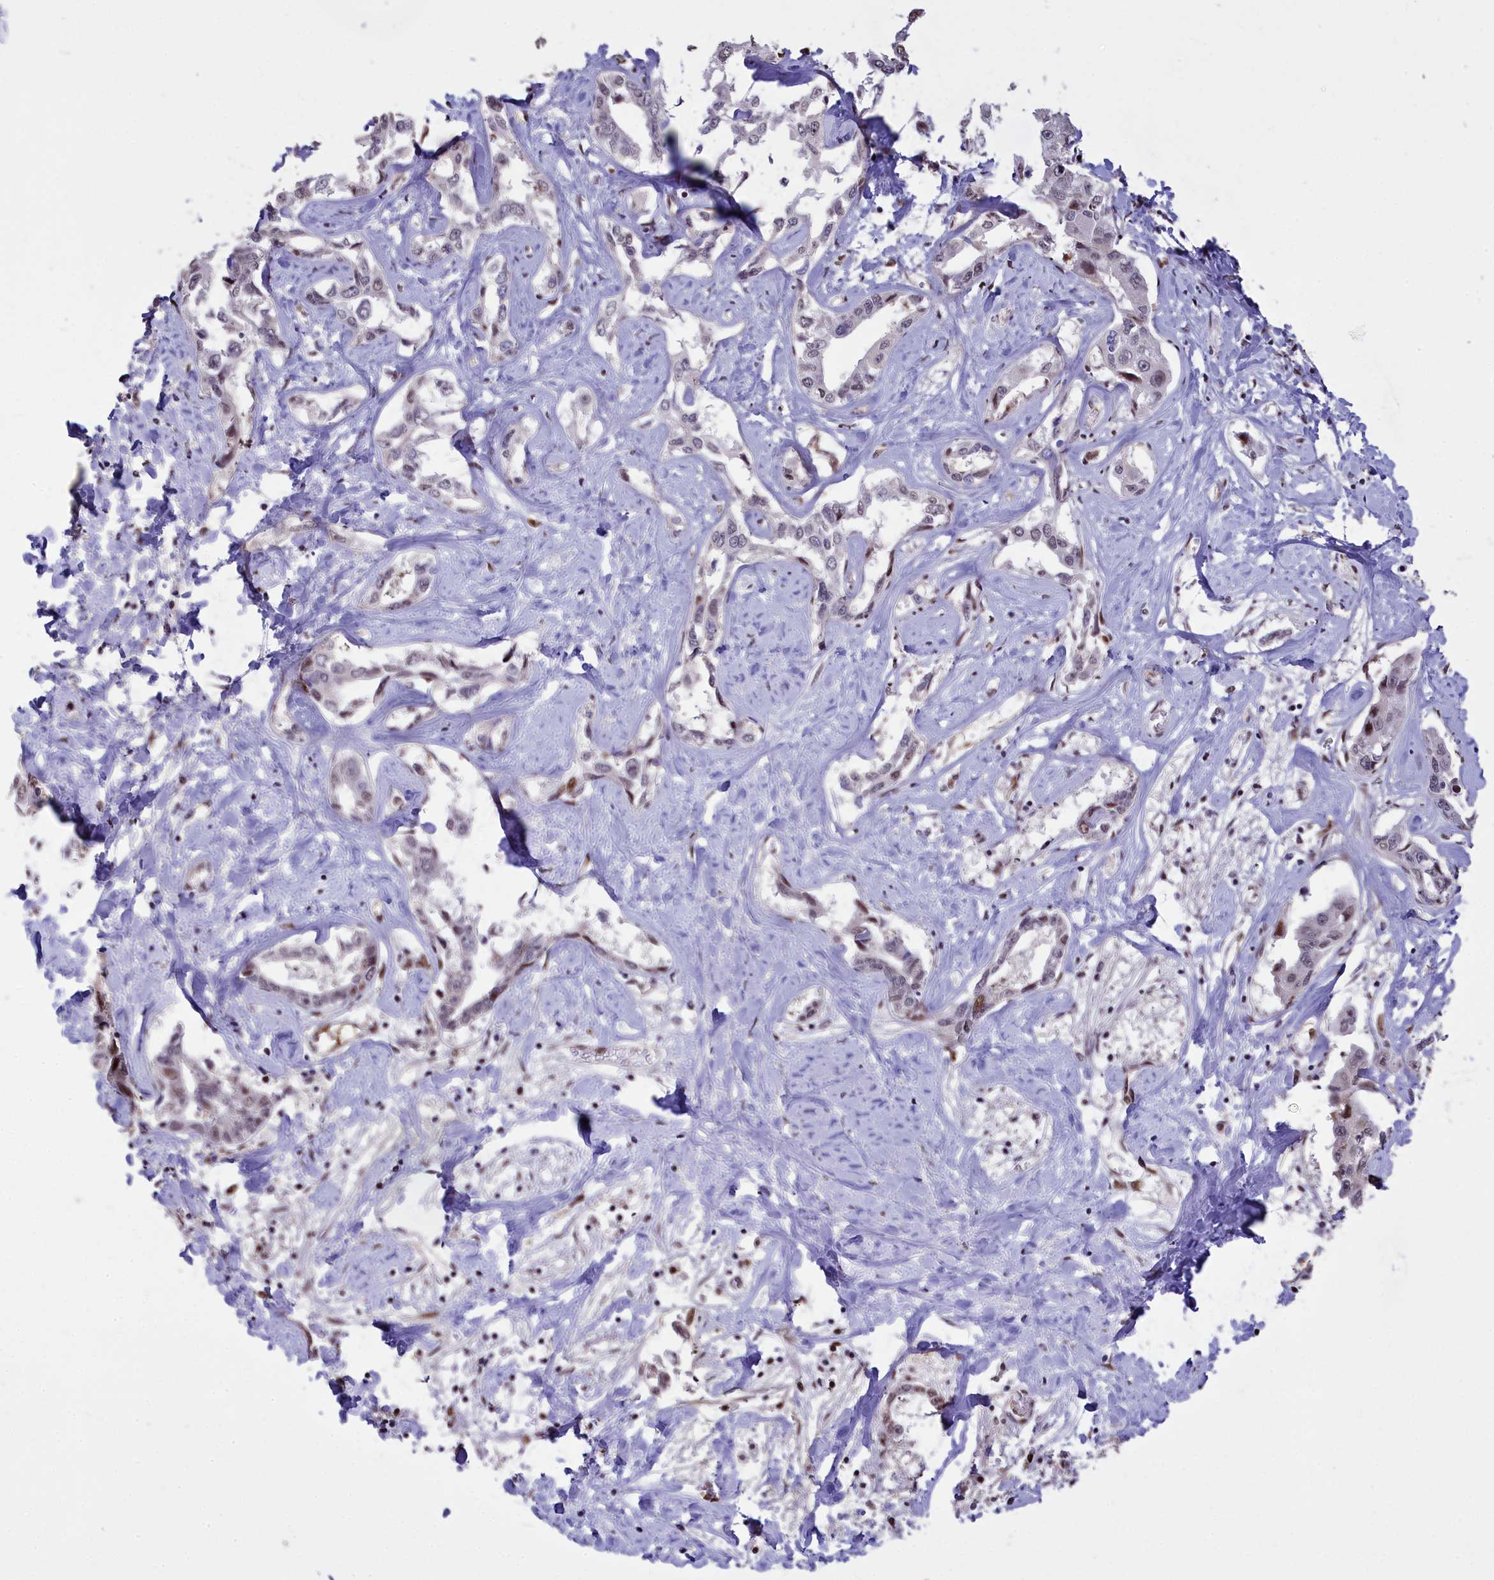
{"staining": {"intensity": "weak", "quantity": "<25%", "location": "nuclear"}, "tissue": "liver cancer", "cell_type": "Tumor cells", "image_type": "cancer", "snomed": [{"axis": "morphology", "description": "Cholangiocarcinoma"}, {"axis": "topography", "description": "Liver"}], "caption": "Protein analysis of cholangiocarcinoma (liver) demonstrates no significant expression in tumor cells. (Brightfield microscopy of DAB immunohistochemistry at high magnification).", "gene": "RELB", "patient": {"sex": "male", "age": 59}}